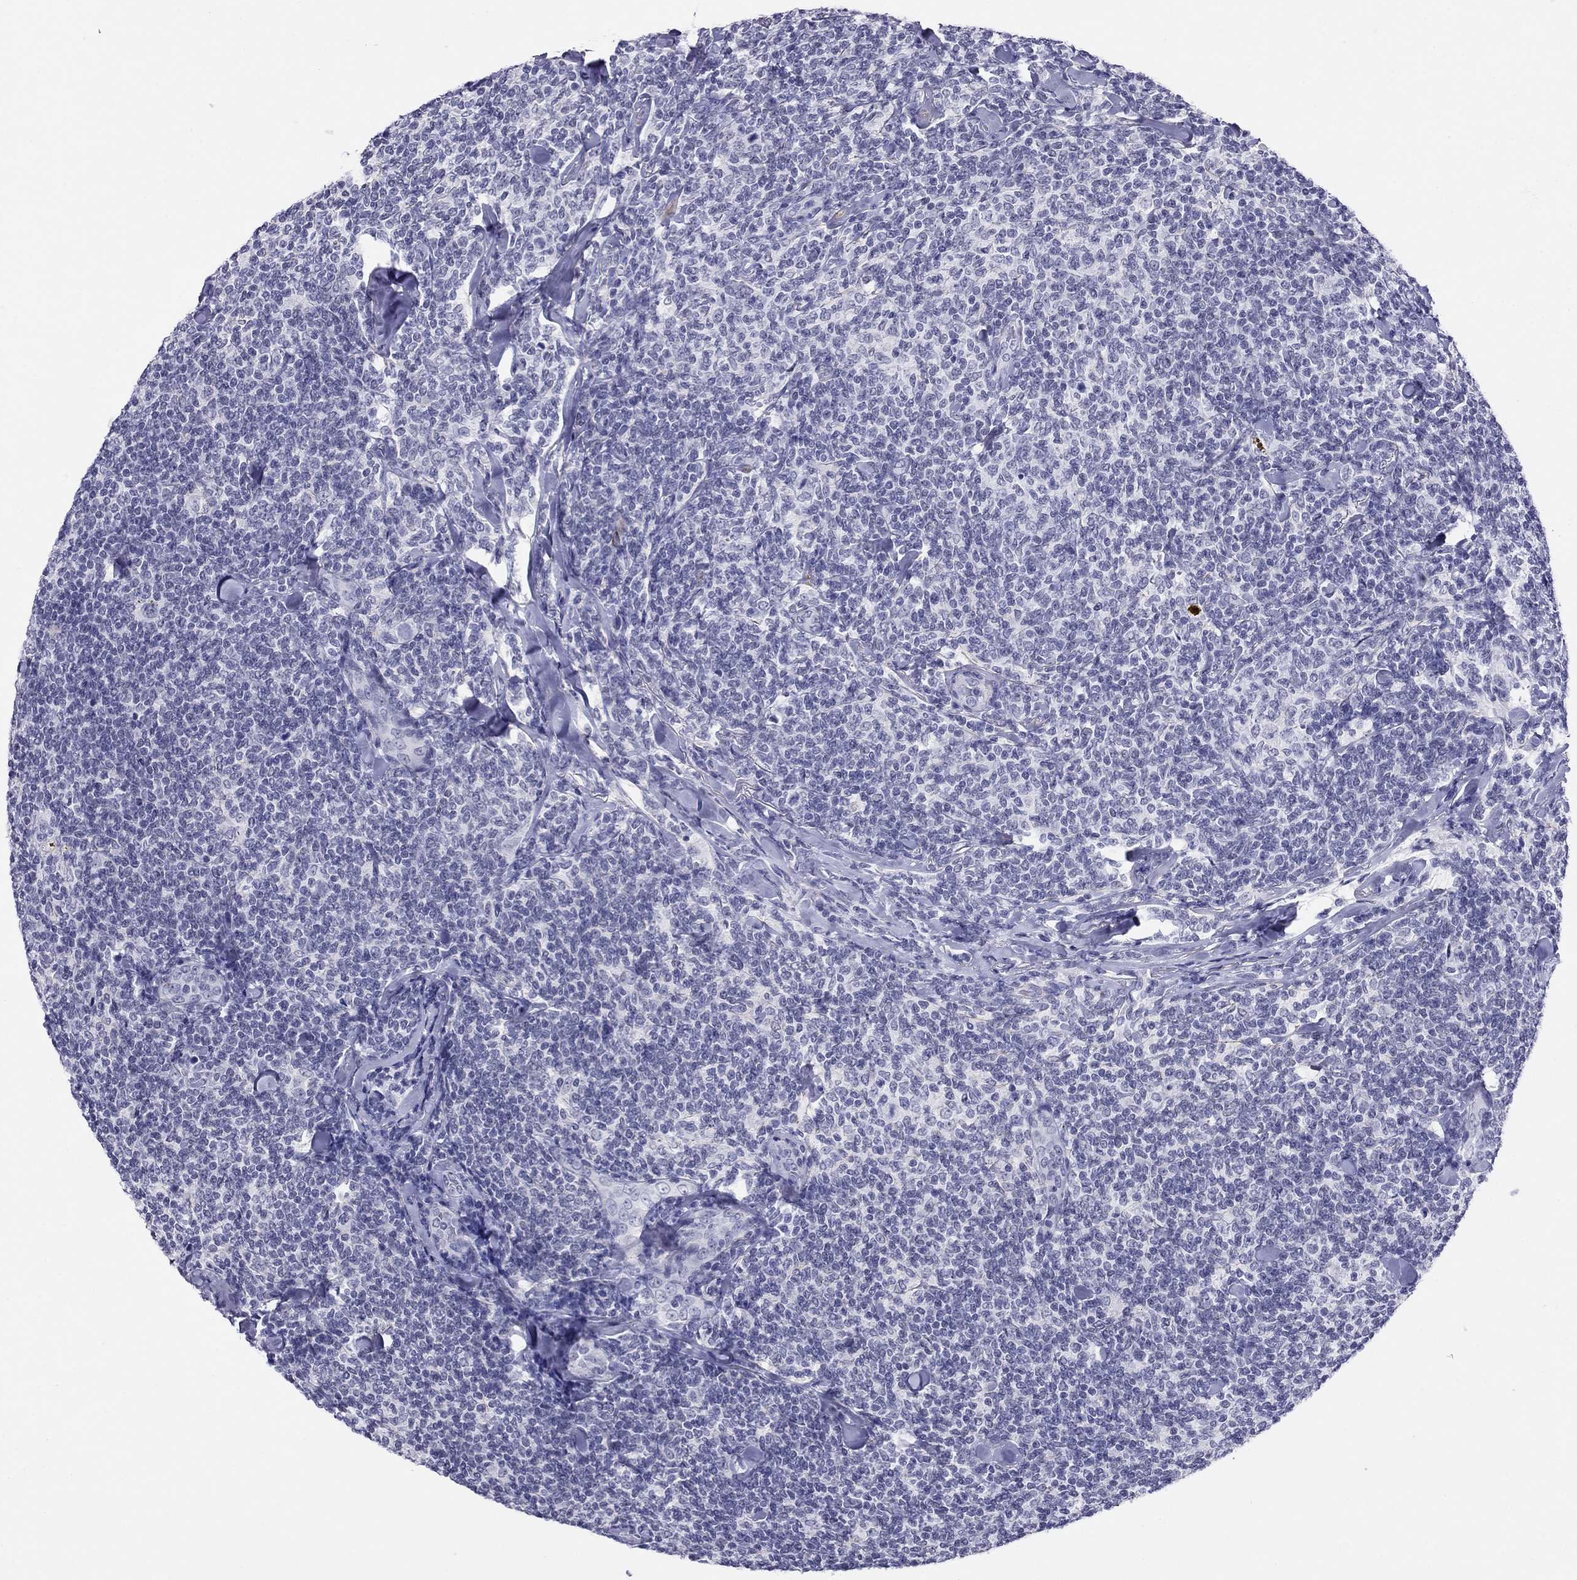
{"staining": {"intensity": "negative", "quantity": "none", "location": "none"}, "tissue": "lymphoma", "cell_type": "Tumor cells", "image_type": "cancer", "snomed": [{"axis": "morphology", "description": "Malignant lymphoma, non-Hodgkin's type, Low grade"}, {"axis": "topography", "description": "Lymph node"}], "caption": "A histopathology image of low-grade malignant lymphoma, non-Hodgkin's type stained for a protein reveals no brown staining in tumor cells. Nuclei are stained in blue.", "gene": "MYMX", "patient": {"sex": "female", "age": 56}}